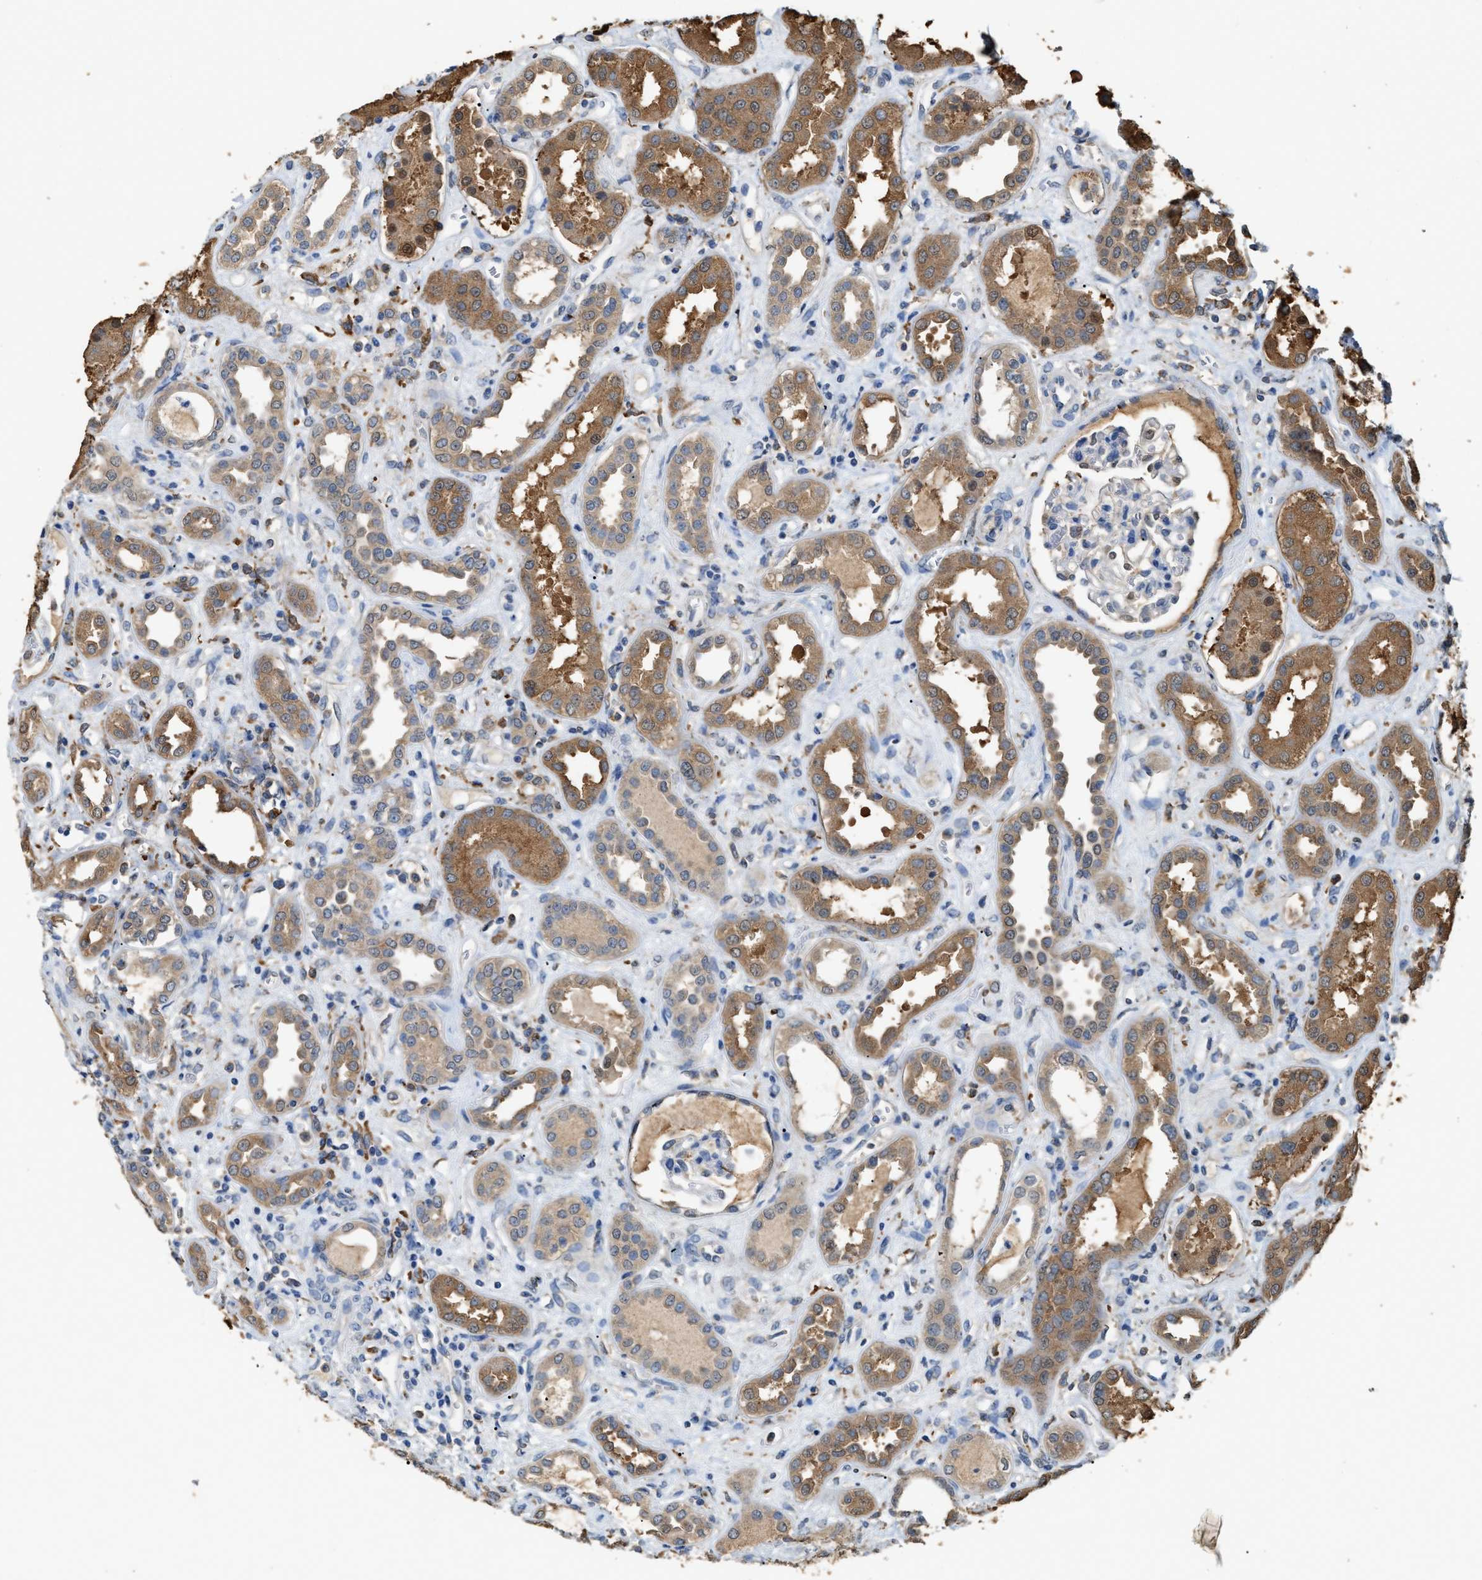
{"staining": {"intensity": "moderate", "quantity": "<25%", "location": "cytoplasmic/membranous"}, "tissue": "kidney", "cell_type": "Cells in glomeruli", "image_type": "normal", "snomed": [{"axis": "morphology", "description": "Normal tissue, NOS"}, {"axis": "topography", "description": "Kidney"}], "caption": "Cells in glomeruli reveal low levels of moderate cytoplasmic/membranous expression in approximately <25% of cells in benign kidney. Nuclei are stained in blue.", "gene": "GCN1", "patient": {"sex": "male", "age": 59}}